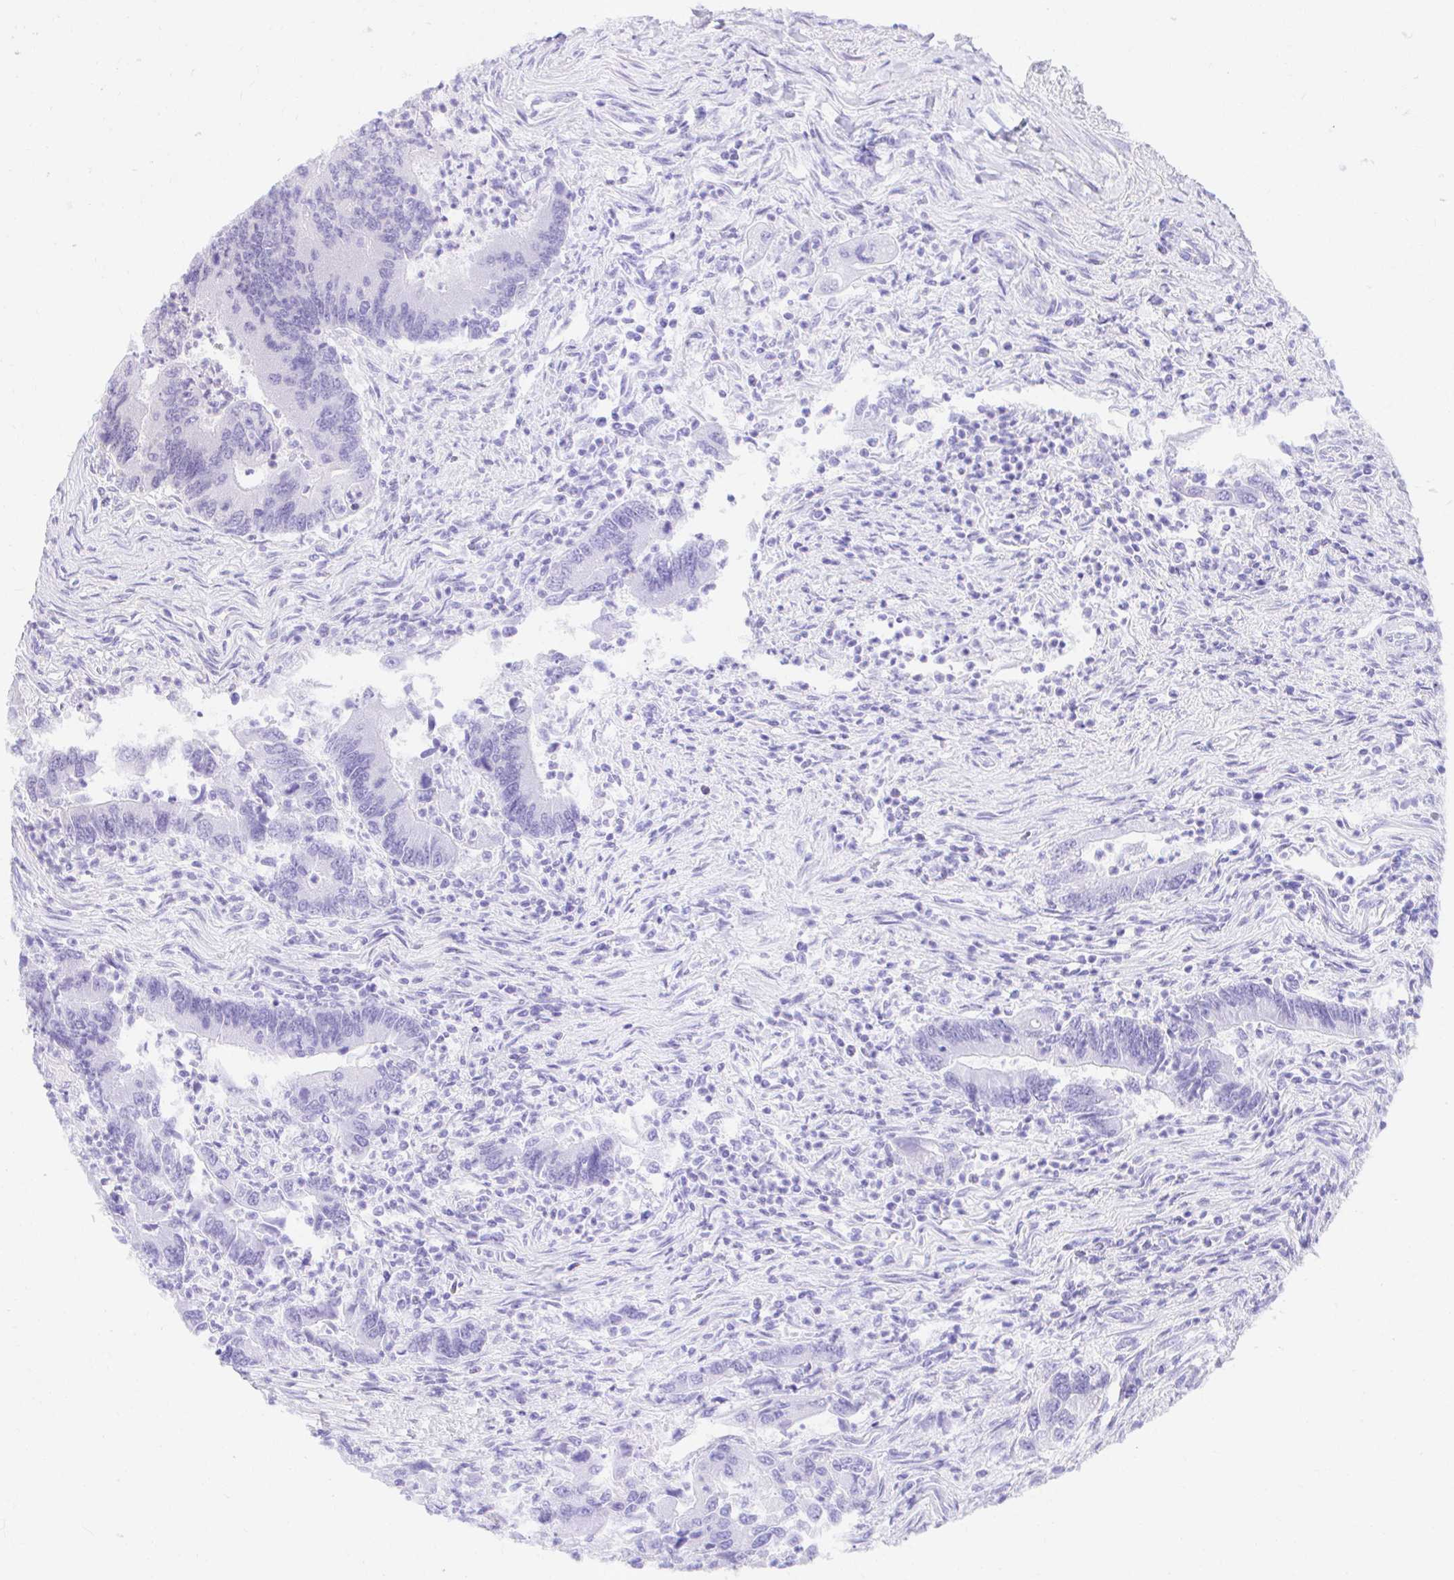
{"staining": {"intensity": "negative", "quantity": "none", "location": "none"}, "tissue": "colorectal cancer", "cell_type": "Tumor cells", "image_type": "cancer", "snomed": [{"axis": "morphology", "description": "Adenocarcinoma, NOS"}, {"axis": "topography", "description": "Colon"}], "caption": "DAB (3,3'-diaminobenzidine) immunohistochemical staining of colorectal cancer (adenocarcinoma) reveals no significant positivity in tumor cells.", "gene": "FATE1", "patient": {"sex": "female", "age": 67}}